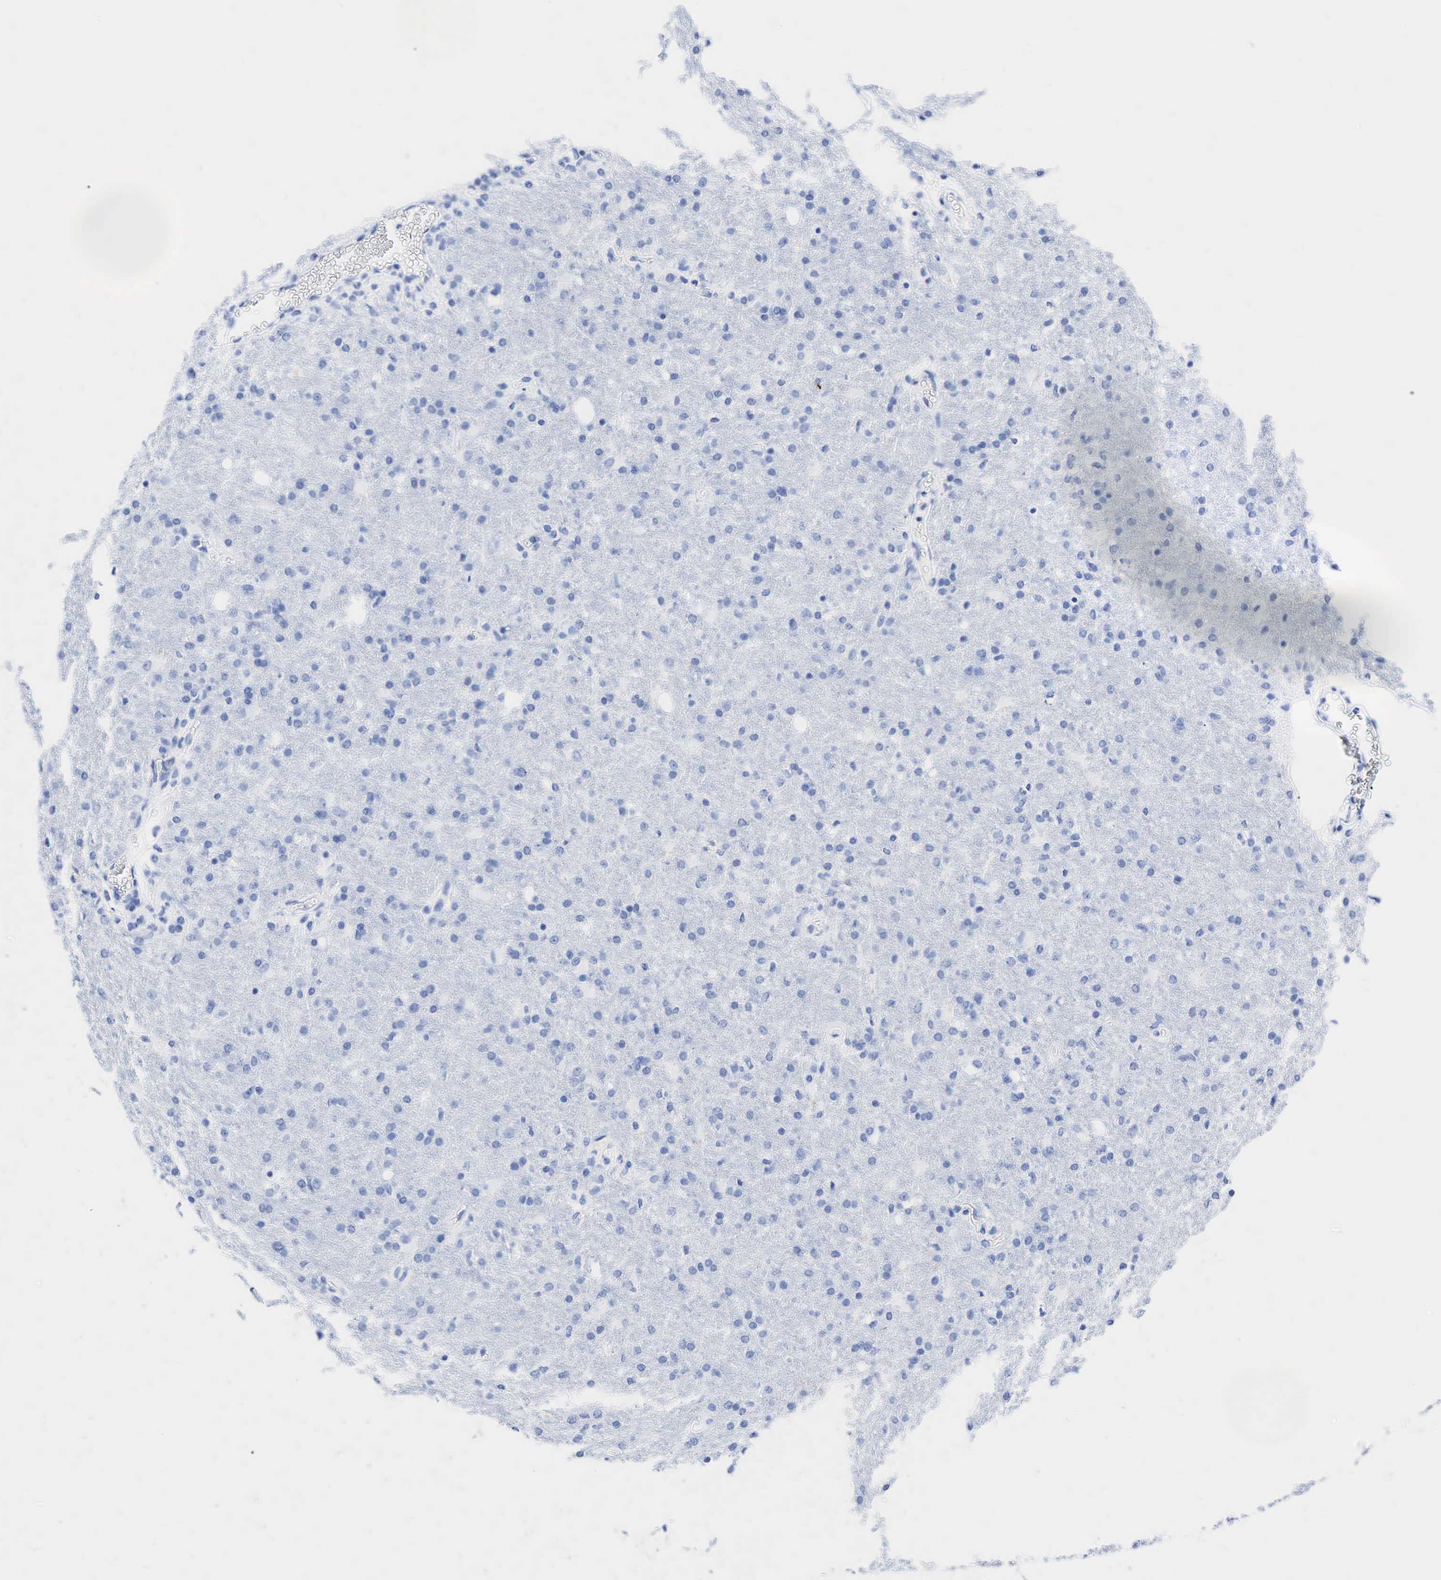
{"staining": {"intensity": "negative", "quantity": "none", "location": "none"}, "tissue": "glioma", "cell_type": "Tumor cells", "image_type": "cancer", "snomed": [{"axis": "morphology", "description": "Glioma, malignant, High grade"}, {"axis": "topography", "description": "Brain"}], "caption": "High magnification brightfield microscopy of malignant glioma (high-grade) stained with DAB (3,3'-diaminobenzidine) (brown) and counterstained with hematoxylin (blue): tumor cells show no significant staining.", "gene": "INHA", "patient": {"sex": "male", "age": 68}}